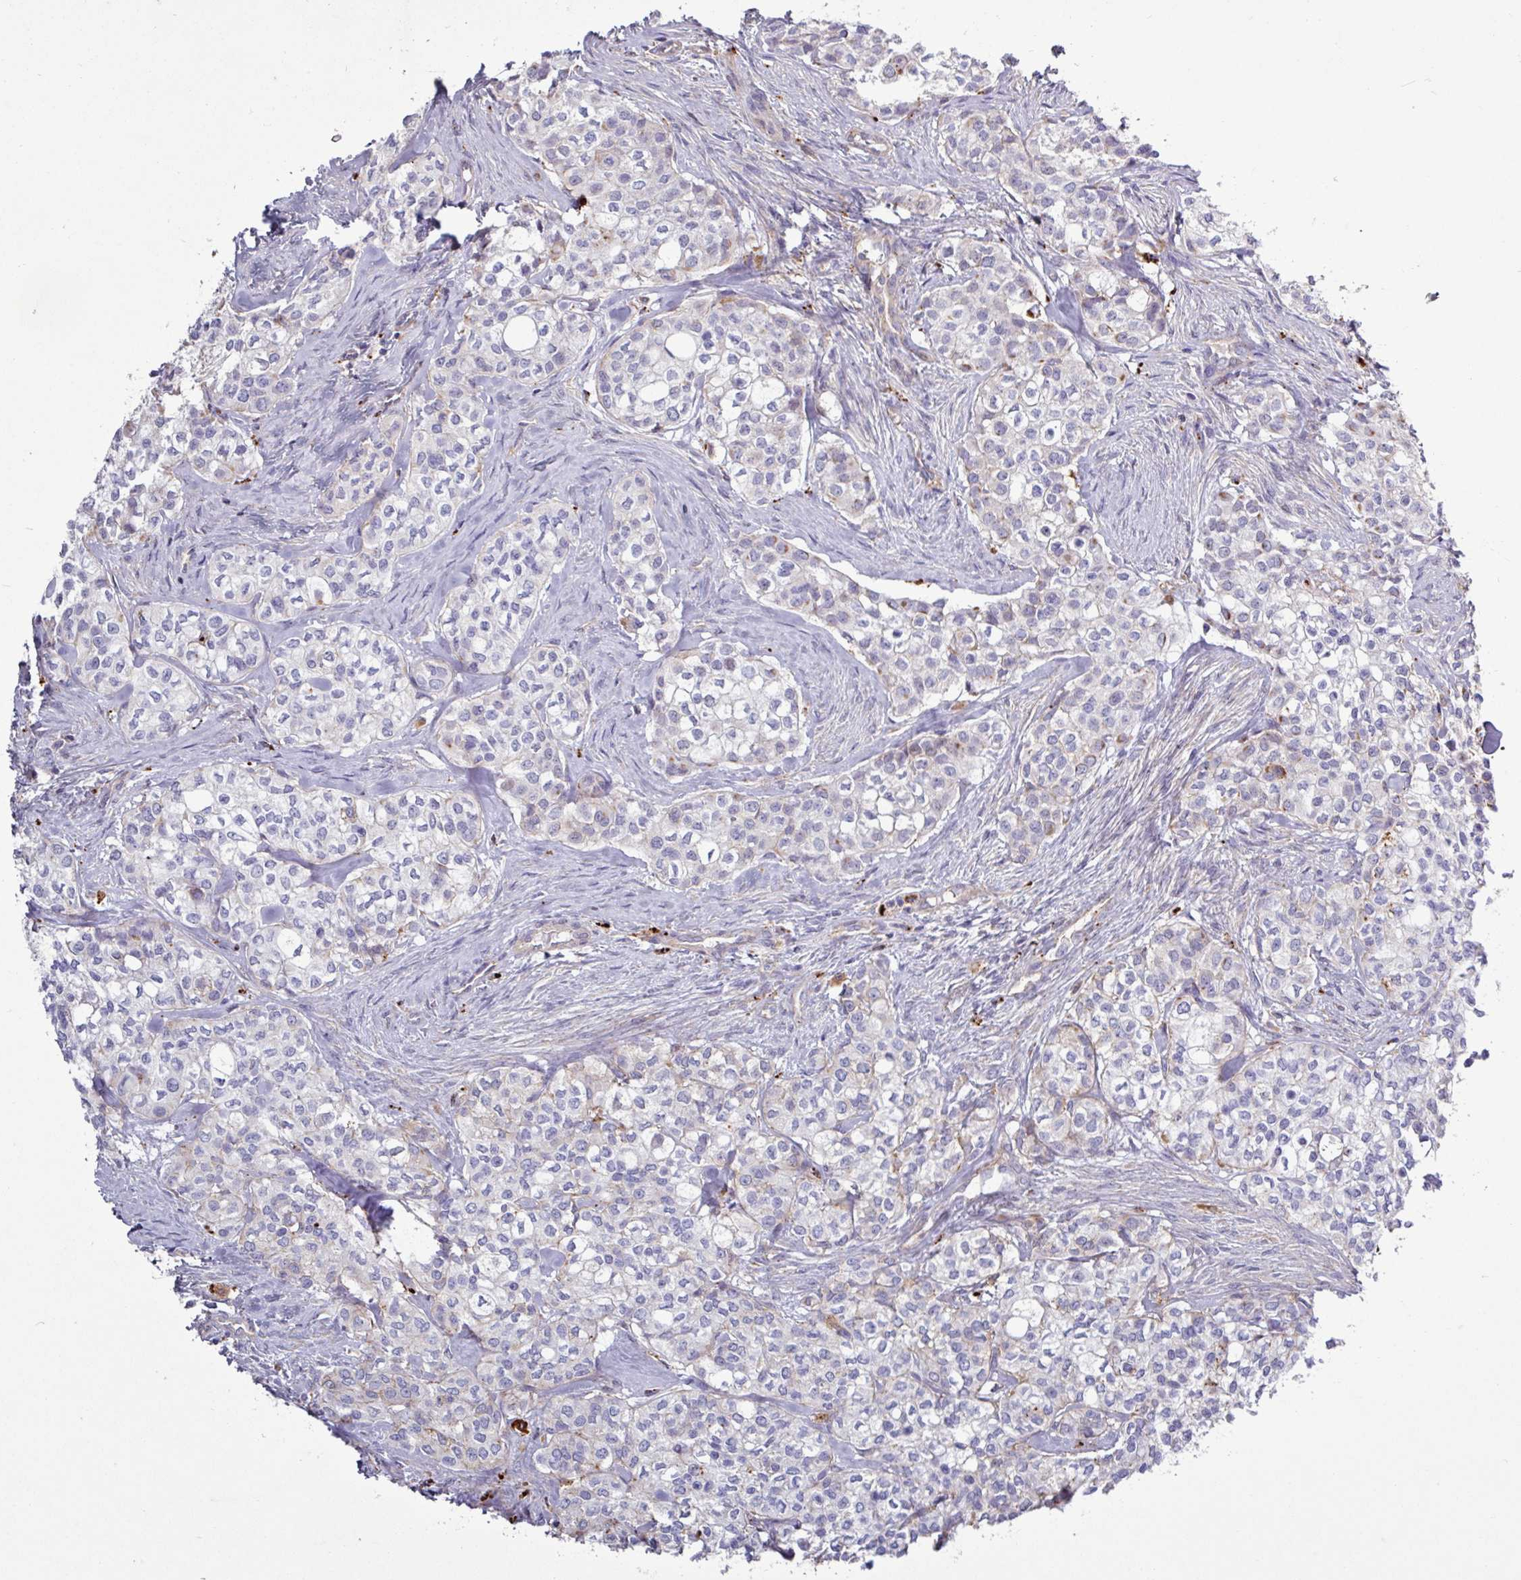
{"staining": {"intensity": "weak", "quantity": "<25%", "location": "cytoplasmic/membranous"}, "tissue": "head and neck cancer", "cell_type": "Tumor cells", "image_type": "cancer", "snomed": [{"axis": "morphology", "description": "Adenocarcinoma, NOS"}, {"axis": "topography", "description": "Head-Neck"}], "caption": "Immunohistochemistry (IHC) of adenocarcinoma (head and neck) demonstrates no positivity in tumor cells.", "gene": "AMIGO2", "patient": {"sex": "male", "age": 81}}